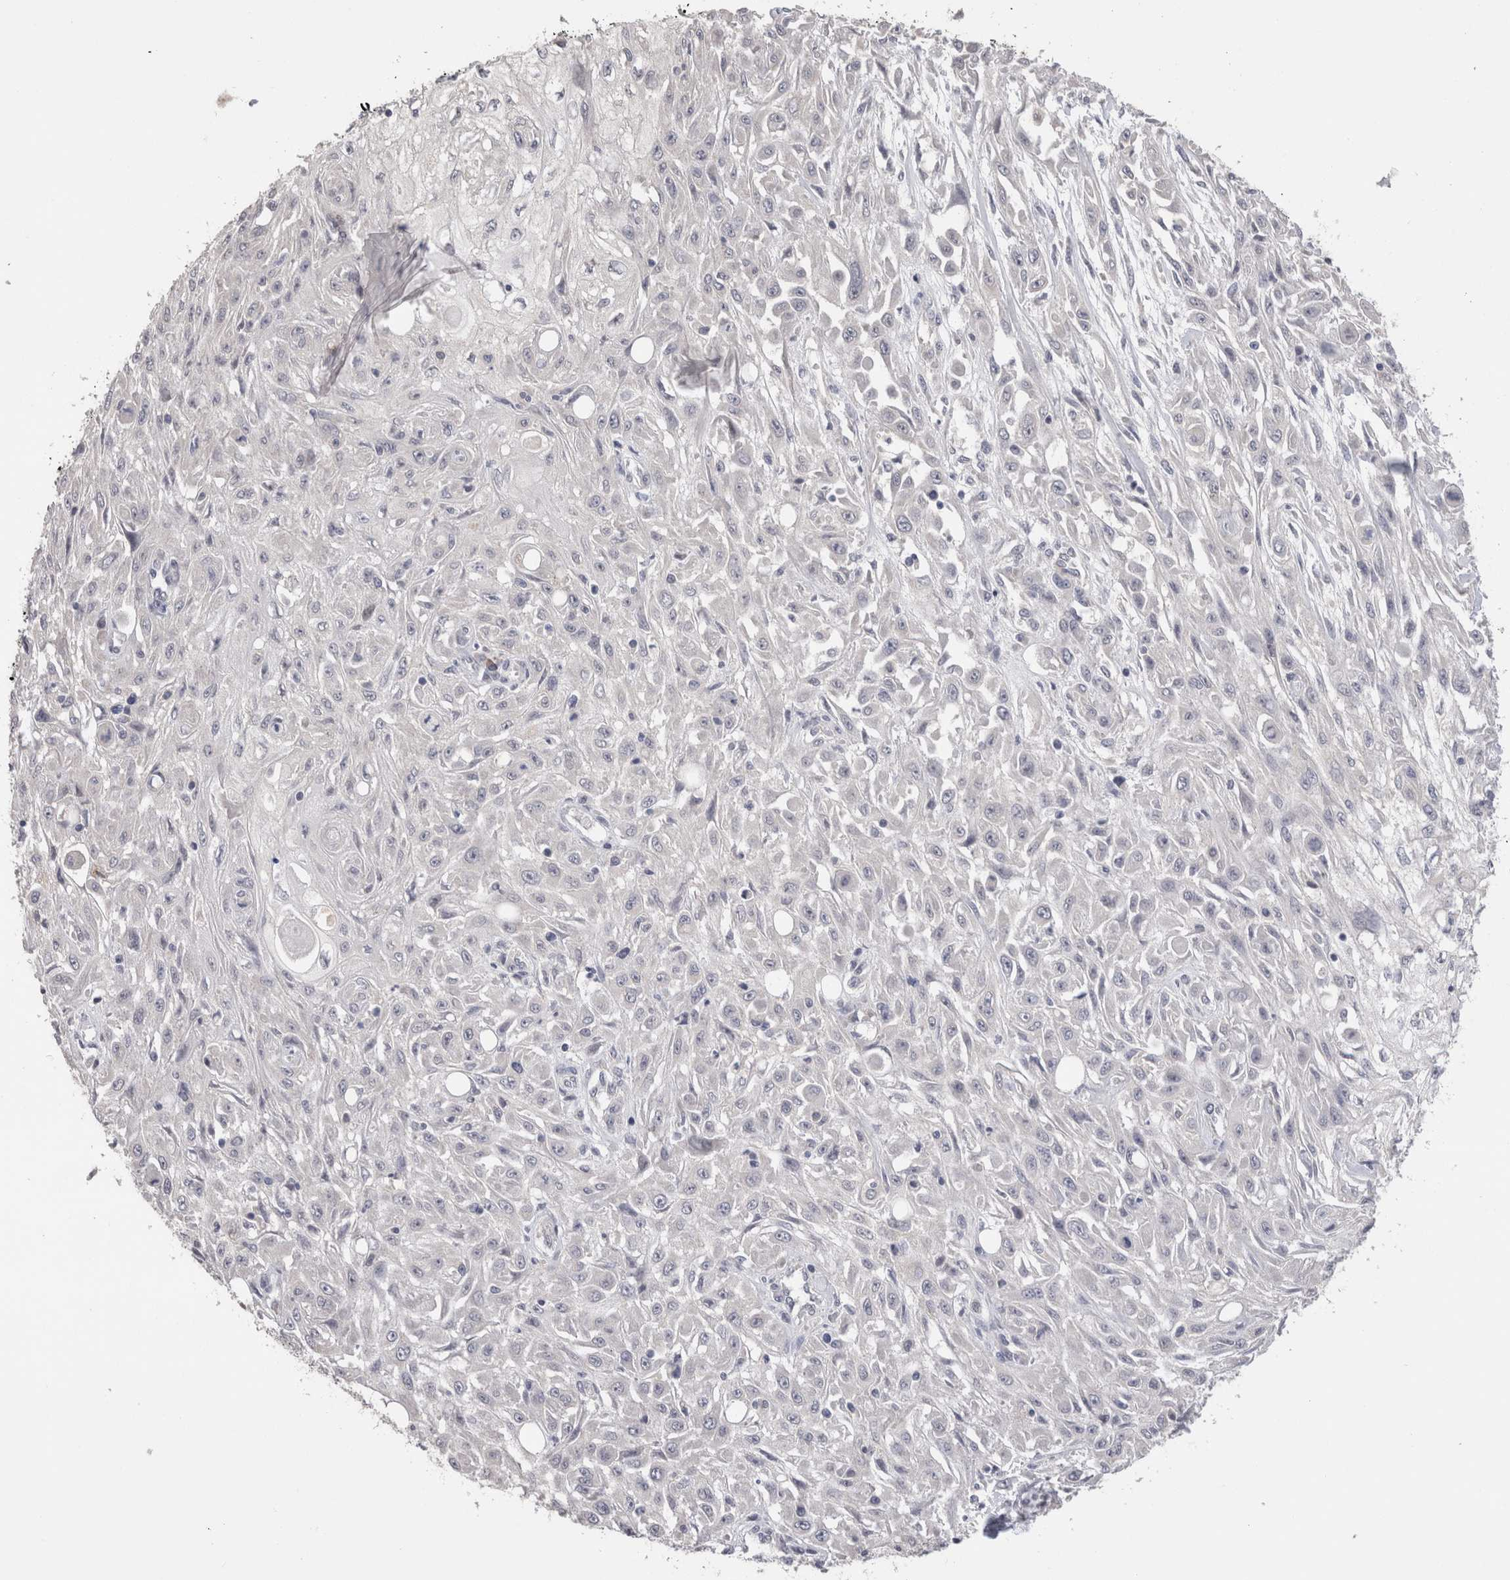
{"staining": {"intensity": "negative", "quantity": "none", "location": "none"}, "tissue": "skin cancer", "cell_type": "Tumor cells", "image_type": "cancer", "snomed": [{"axis": "morphology", "description": "Squamous cell carcinoma, NOS"}, {"axis": "morphology", "description": "Squamous cell carcinoma, metastatic, NOS"}, {"axis": "topography", "description": "Skin"}, {"axis": "topography", "description": "Lymph node"}], "caption": "An image of skin cancer (metastatic squamous cell carcinoma) stained for a protein reveals no brown staining in tumor cells. The staining is performed using DAB (3,3'-diaminobenzidine) brown chromogen with nuclei counter-stained in using hematoxylin.", "gene": "CRYBG1", "patient": {"sex": "male", "age": 75}}